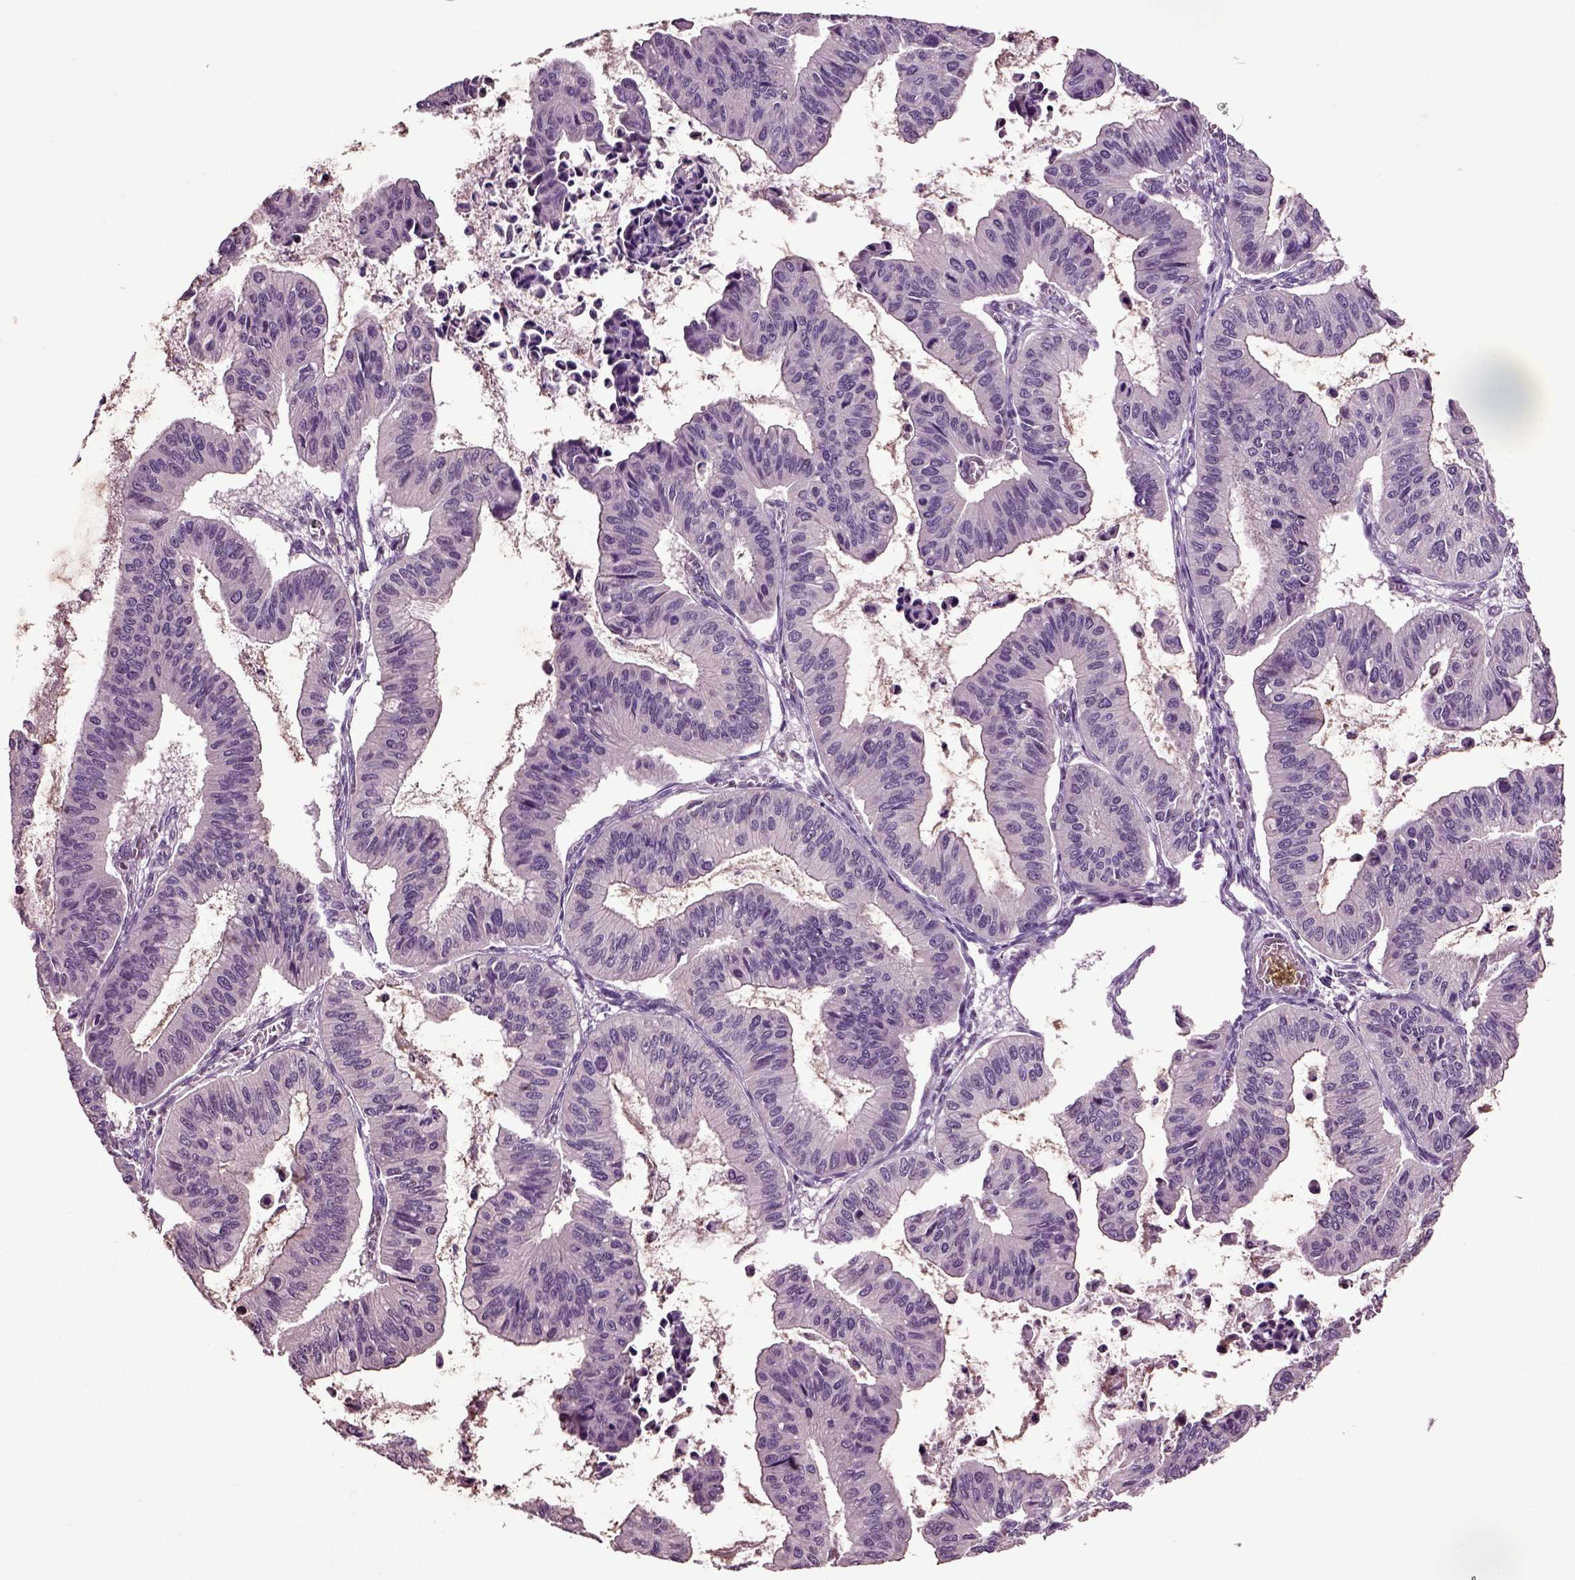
{"staining": {"intensity": "negative", "quantity": "none", "location": "none"}, "tissue": "ovarian cancer", "cell_type": "Tumor cells", "image_type": "cancer", "snomed": [{"axis": "morphology", "description": "Cystadenocarcinoma, mucinous, NOS"}, {"axis": "topography", "description": "Ovary"}], "caption": "Immunohistochemistry (IHC) photomicrograph of human ovarian cancer (mucinous cystadenocarcinoma) stained for a protein (brown), which displays no staining in tumor cells.", "gene": "CRHR1", "patient": {"sex": "female", "age": 72}}